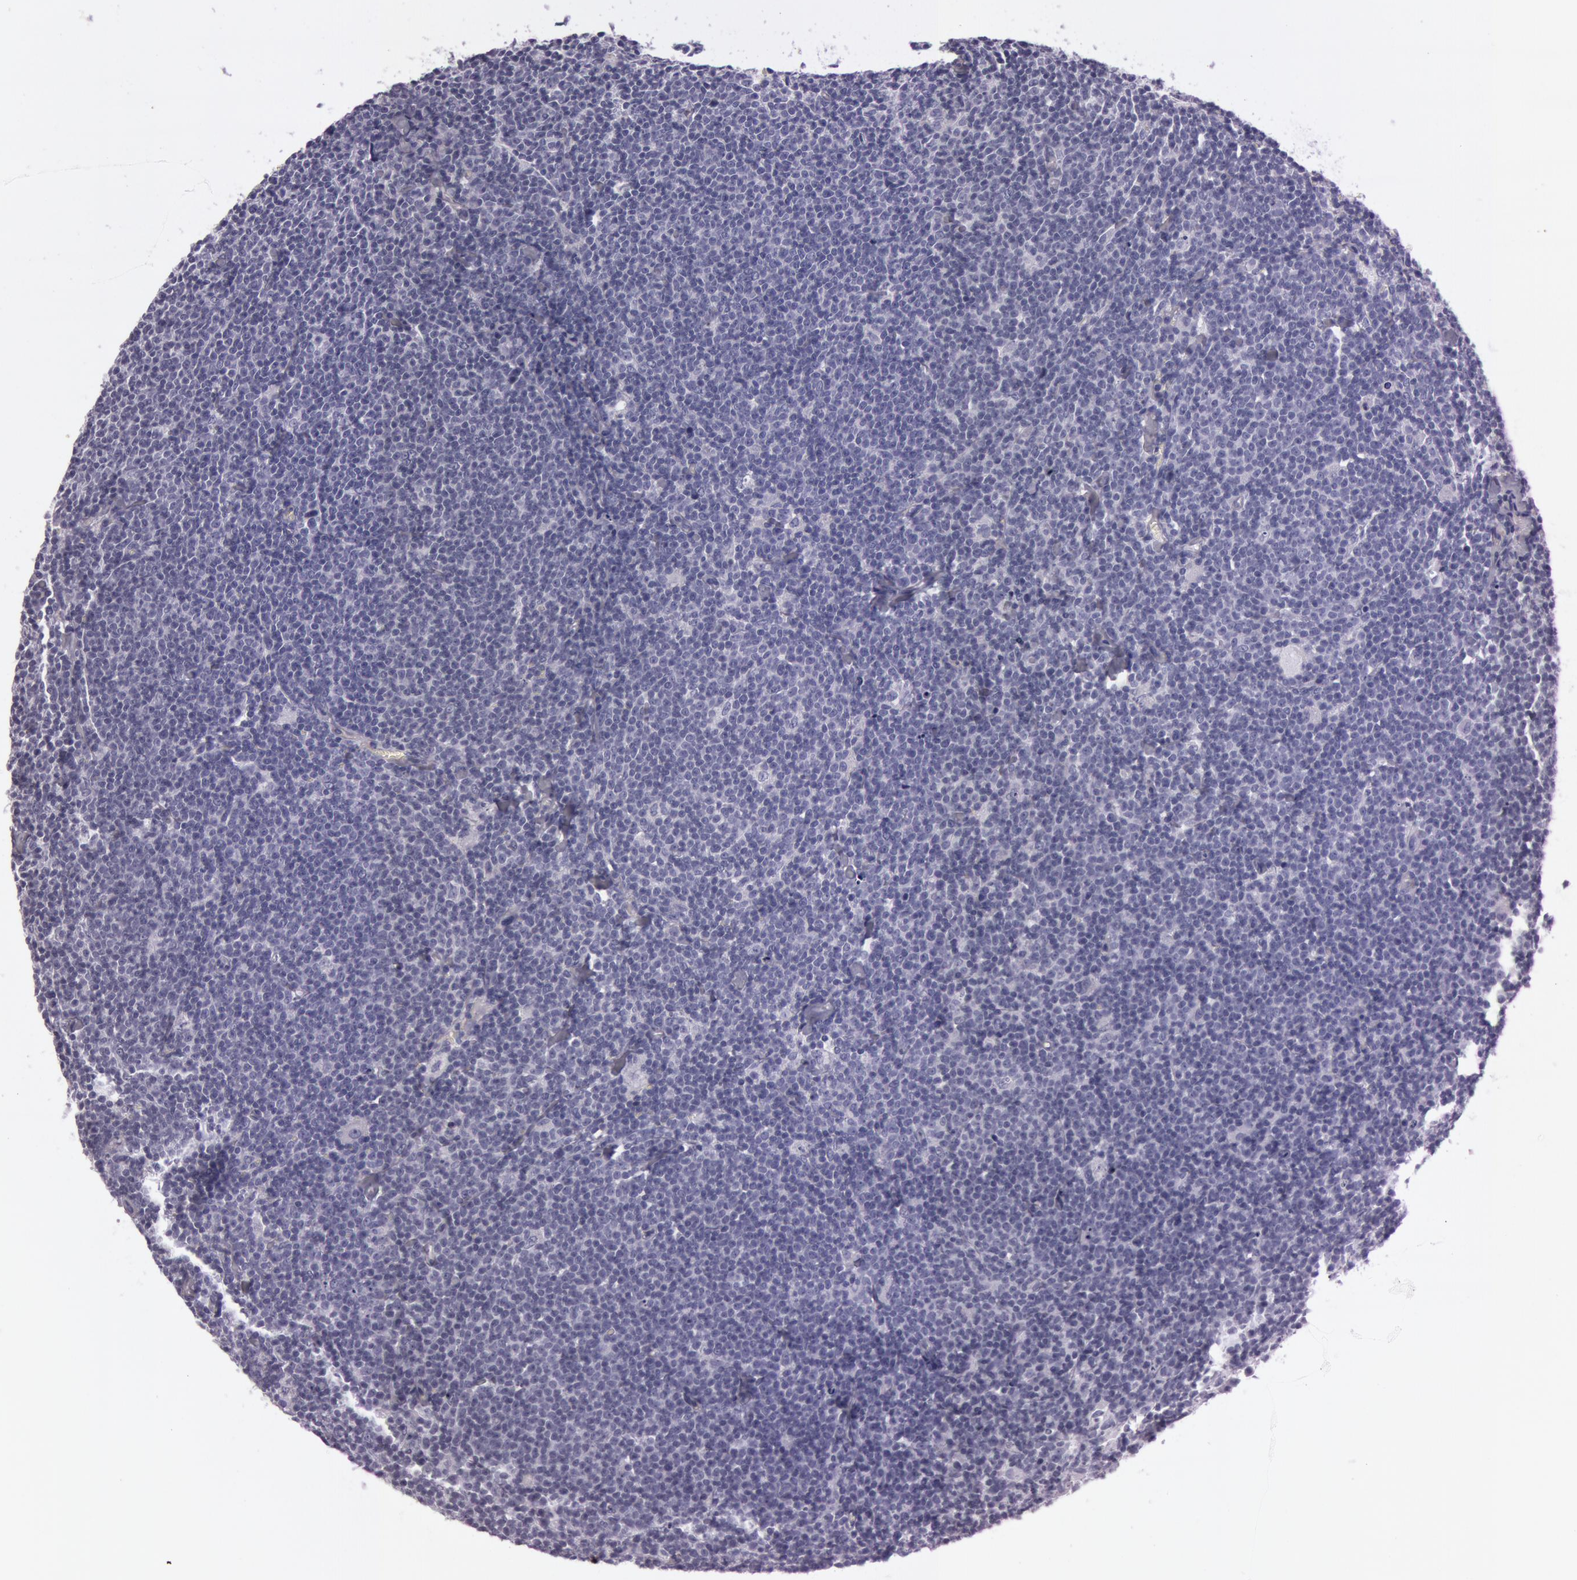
{"staining": {"intensity": "negative", "quantity": "none", "location": "none"}, "tissue": "lymphoma", "cell_type": "Tumor cells", "image_type": "cancer", "snomed": [{"axis": "morphology", "description": "Malignant lymphoma, non-Hodgkin's type, Low grade"}, {"axis": "topography", "description": "Lymph node"}], "caption": "Tumor cells show no significant positivity in malignant lymphoma, non-Hodgkin's type (low-grade).", "gene": "FOLH1", "patient": {"sex": "male", "age": 65}}